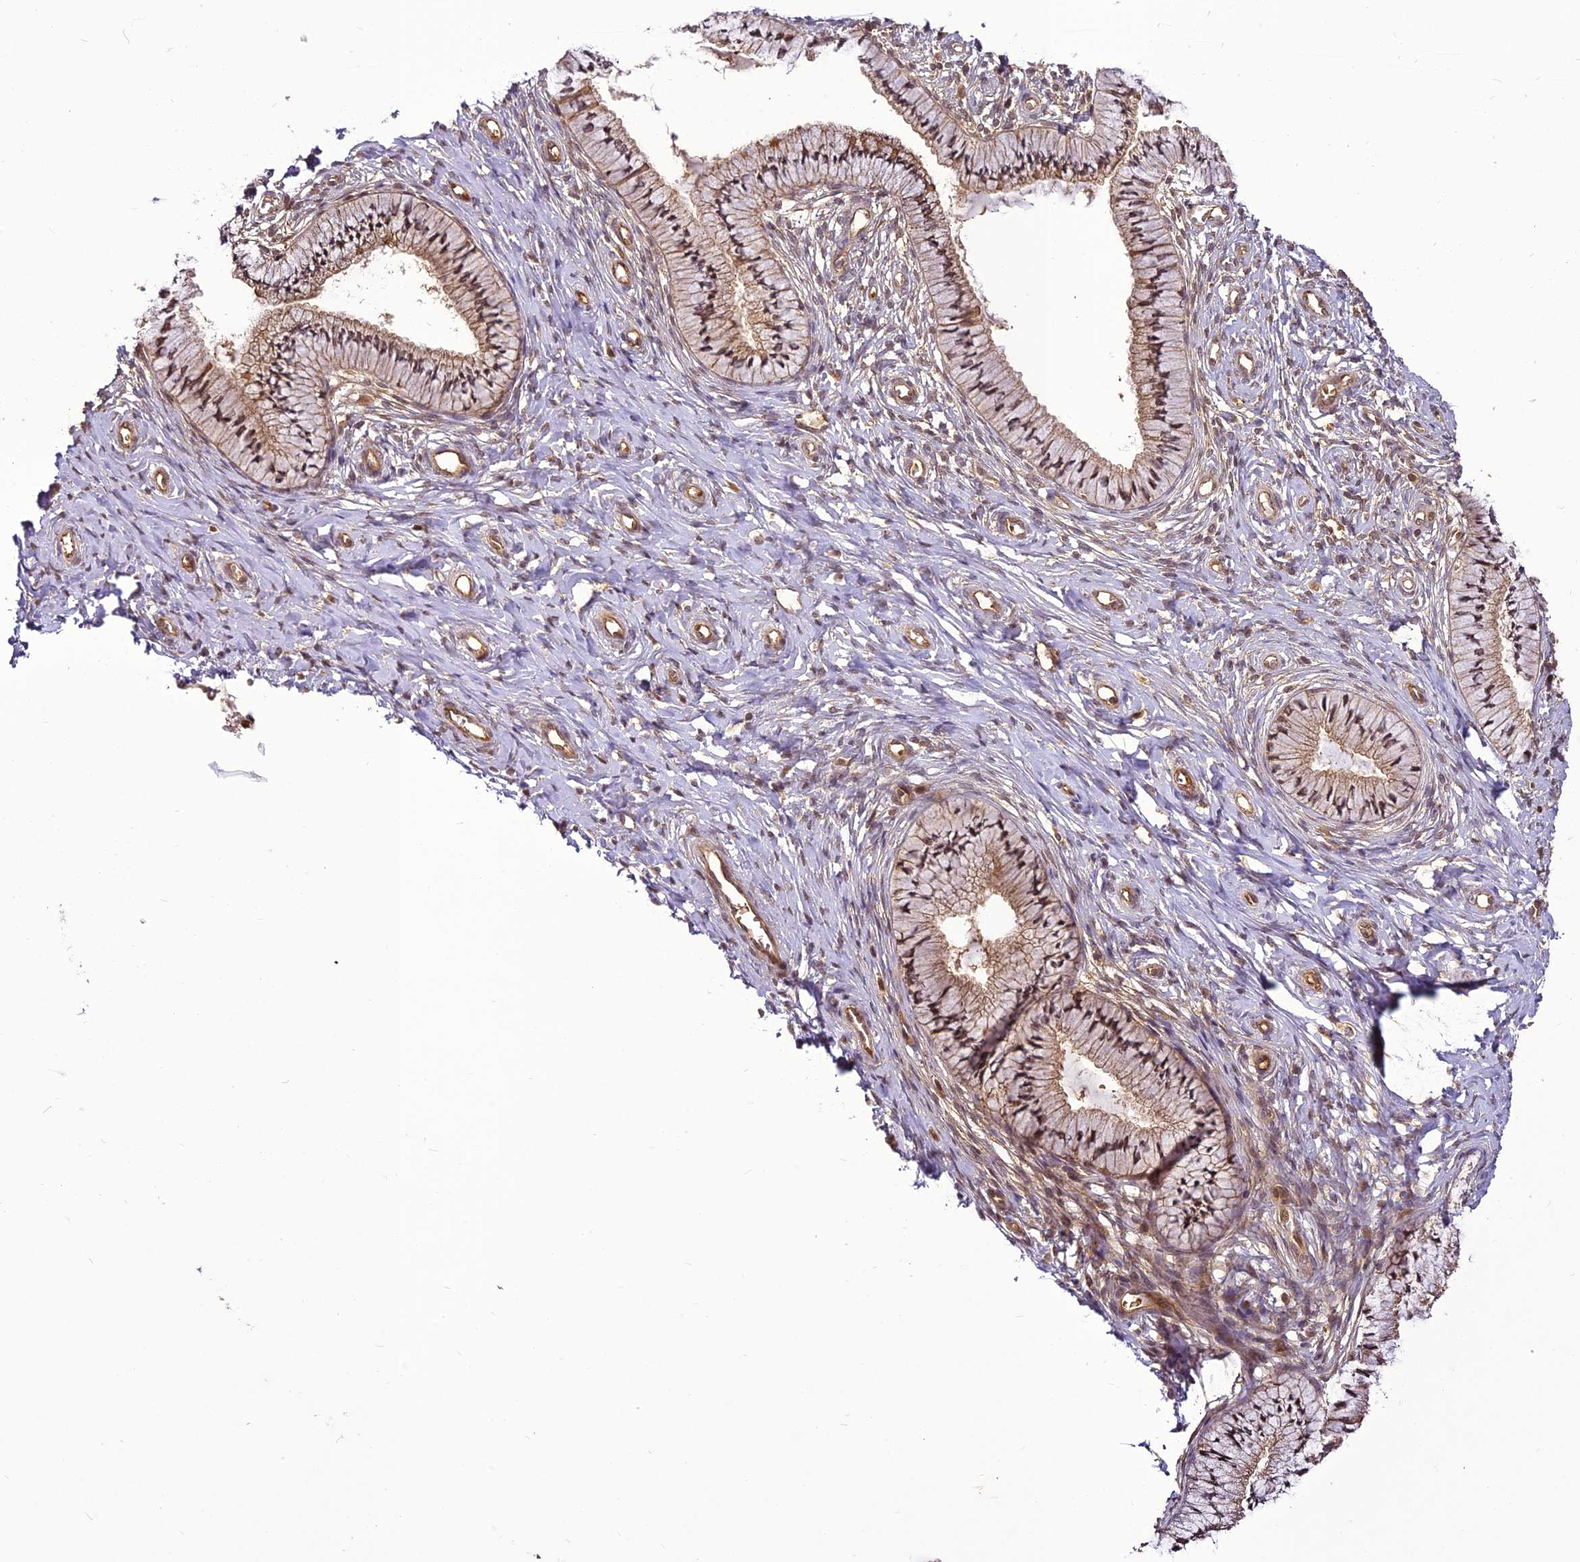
{"staining": {"intensity": "moderate", "quantity": "25%-75%", "location": "cytoplasmic/membranous,nuclear"}, "tissue": "cervix", "cell_type": "Glandular cells", "image_type": "normal", "snomed": [{"axis": "morphology", "description": "Normal tissue, NOS"}, {"axis": "topography", "description": "Cervix"}], "caption": "Protein staining of benign cervix exhibits moderate cytoplasmic/membranous,nuclear staining in approximately 25%-75% of glandular cells.", "gene": "BCDIN3D", "patient": {"sex": "female", "age": 36}}